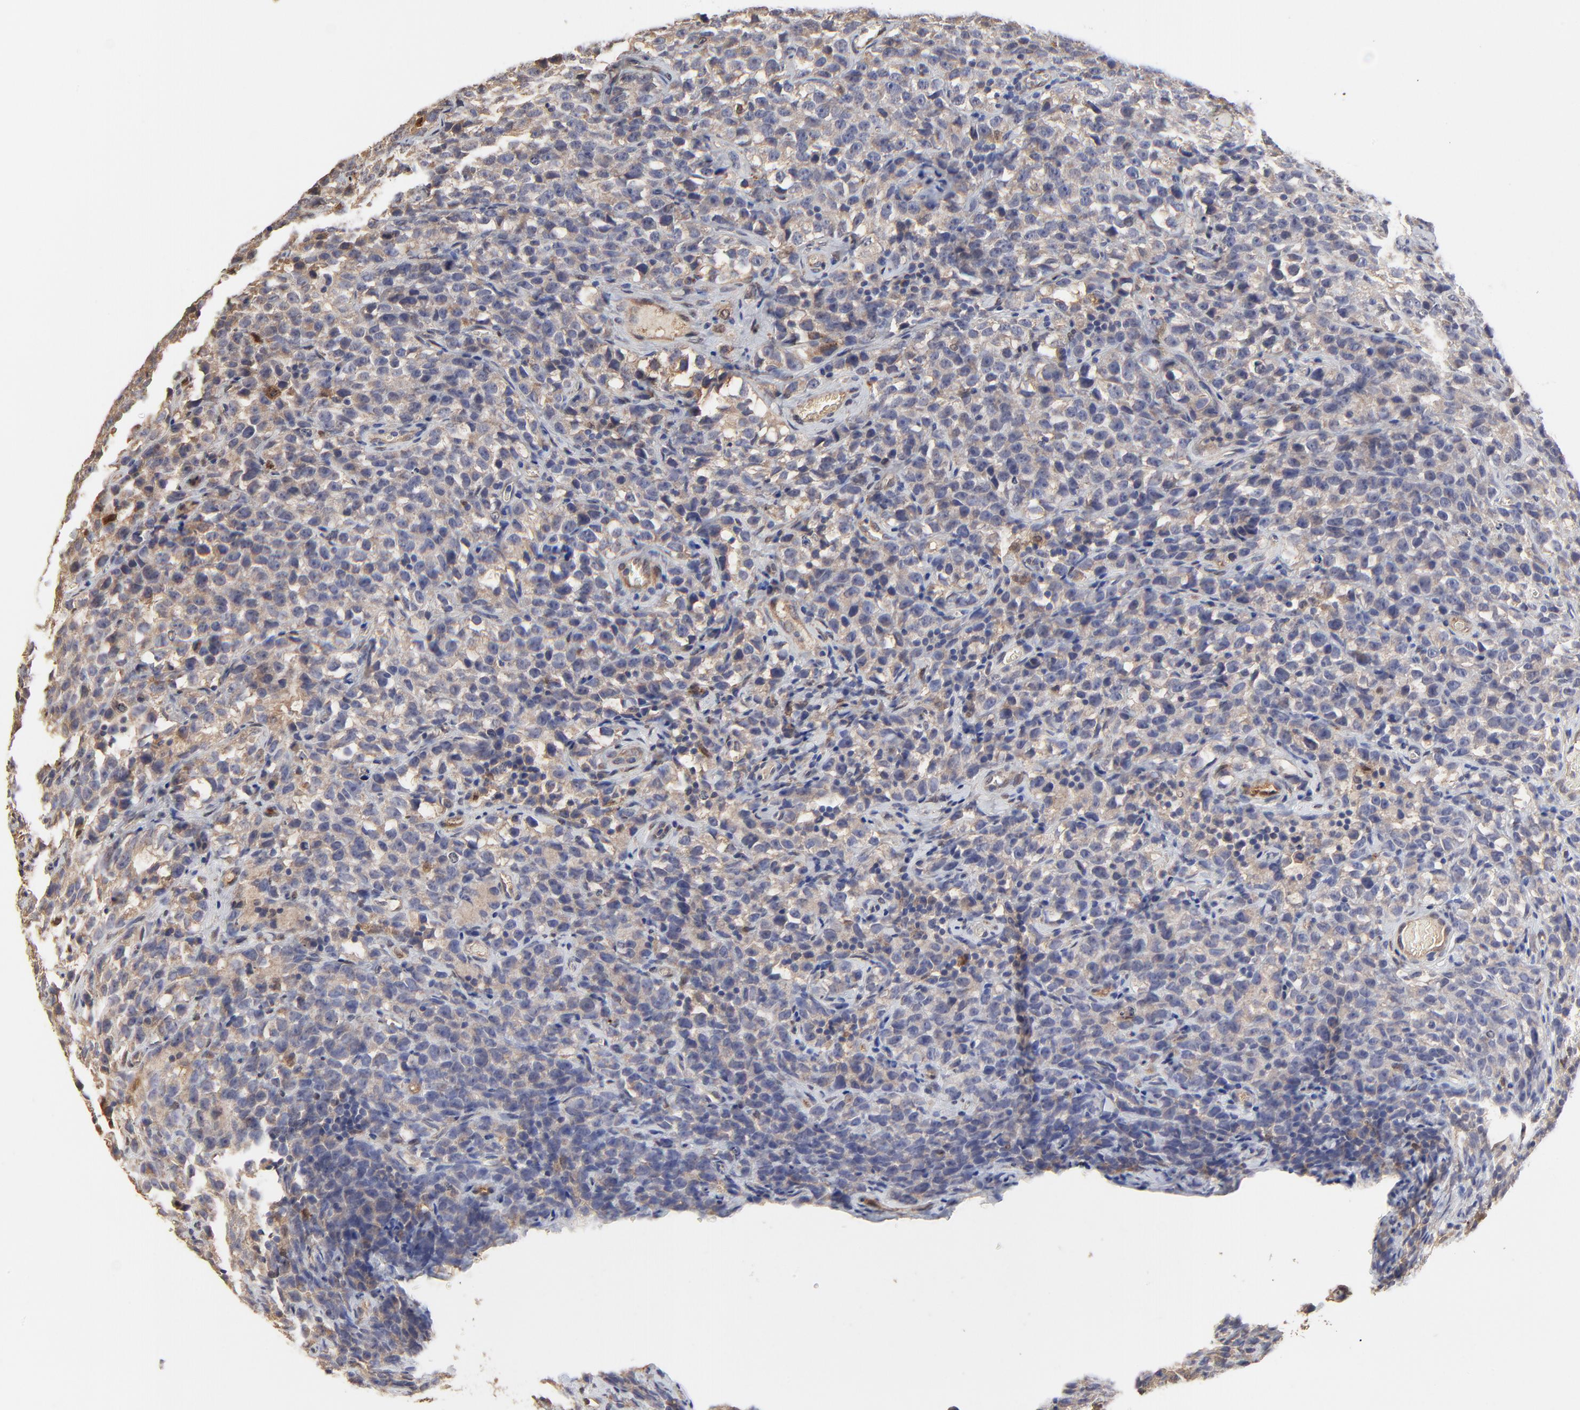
{"staining": {"intensity": "weak", "quantity": "<25%", "location": "cytoplasmic/membranous"}, "tissue": "testis cancer", "cell_type": "Tumor cells", "image_type": "cancer", "snomed": [{"axis": "morphology", "description": "Seminoma, NOS"}, {"axis": "topography", "description": "Testis"}], "caption": "This is an immunohistochemistry (IHC) micrograph of seminoma (testis). There is no staining in tumor cells.", "gene": "LGALS3", "patient": {"sex": "male", "age": 25}}